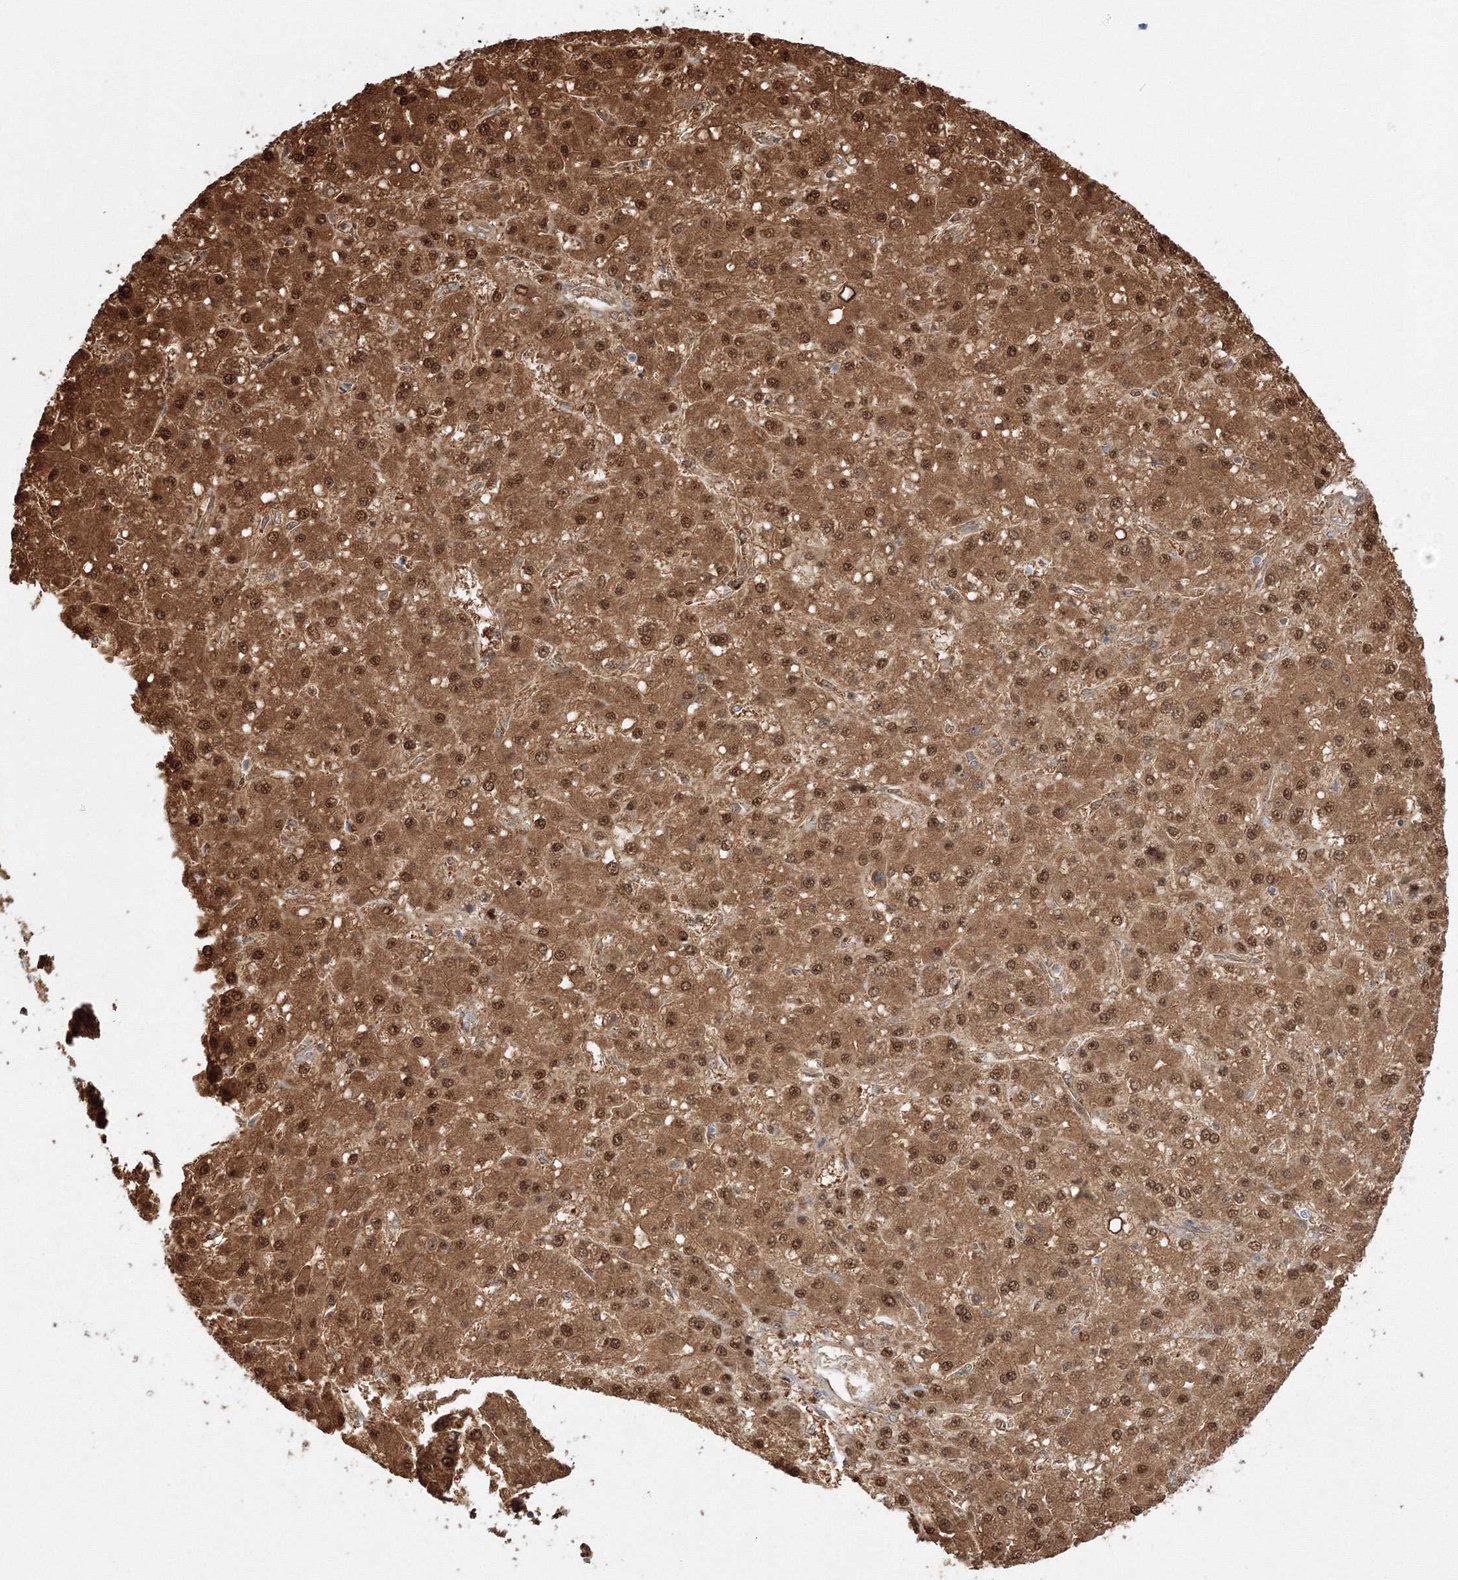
{"staining": {"intensity": "strong", "quantity": ">75%", "location": "cytoplasmic/membranous,nuclear"}, "tissue": "liver cancer", "cell_type": "Tumor cells", "image_type": "cancer", "snomed": [{"axis": "morphology", "description": "Carcinoma, Hepatocellular, NOS"}, {"axis": "topography", "description": "Liver"}], "caption": "Human liver cancer stained with a brown dye displays strong cytoplasmic/membranous and nuclear positive positivity in approximately >75% of tumor cells.", "gene": "NPM3", "patient": {"sex": "male", "age": 67}}